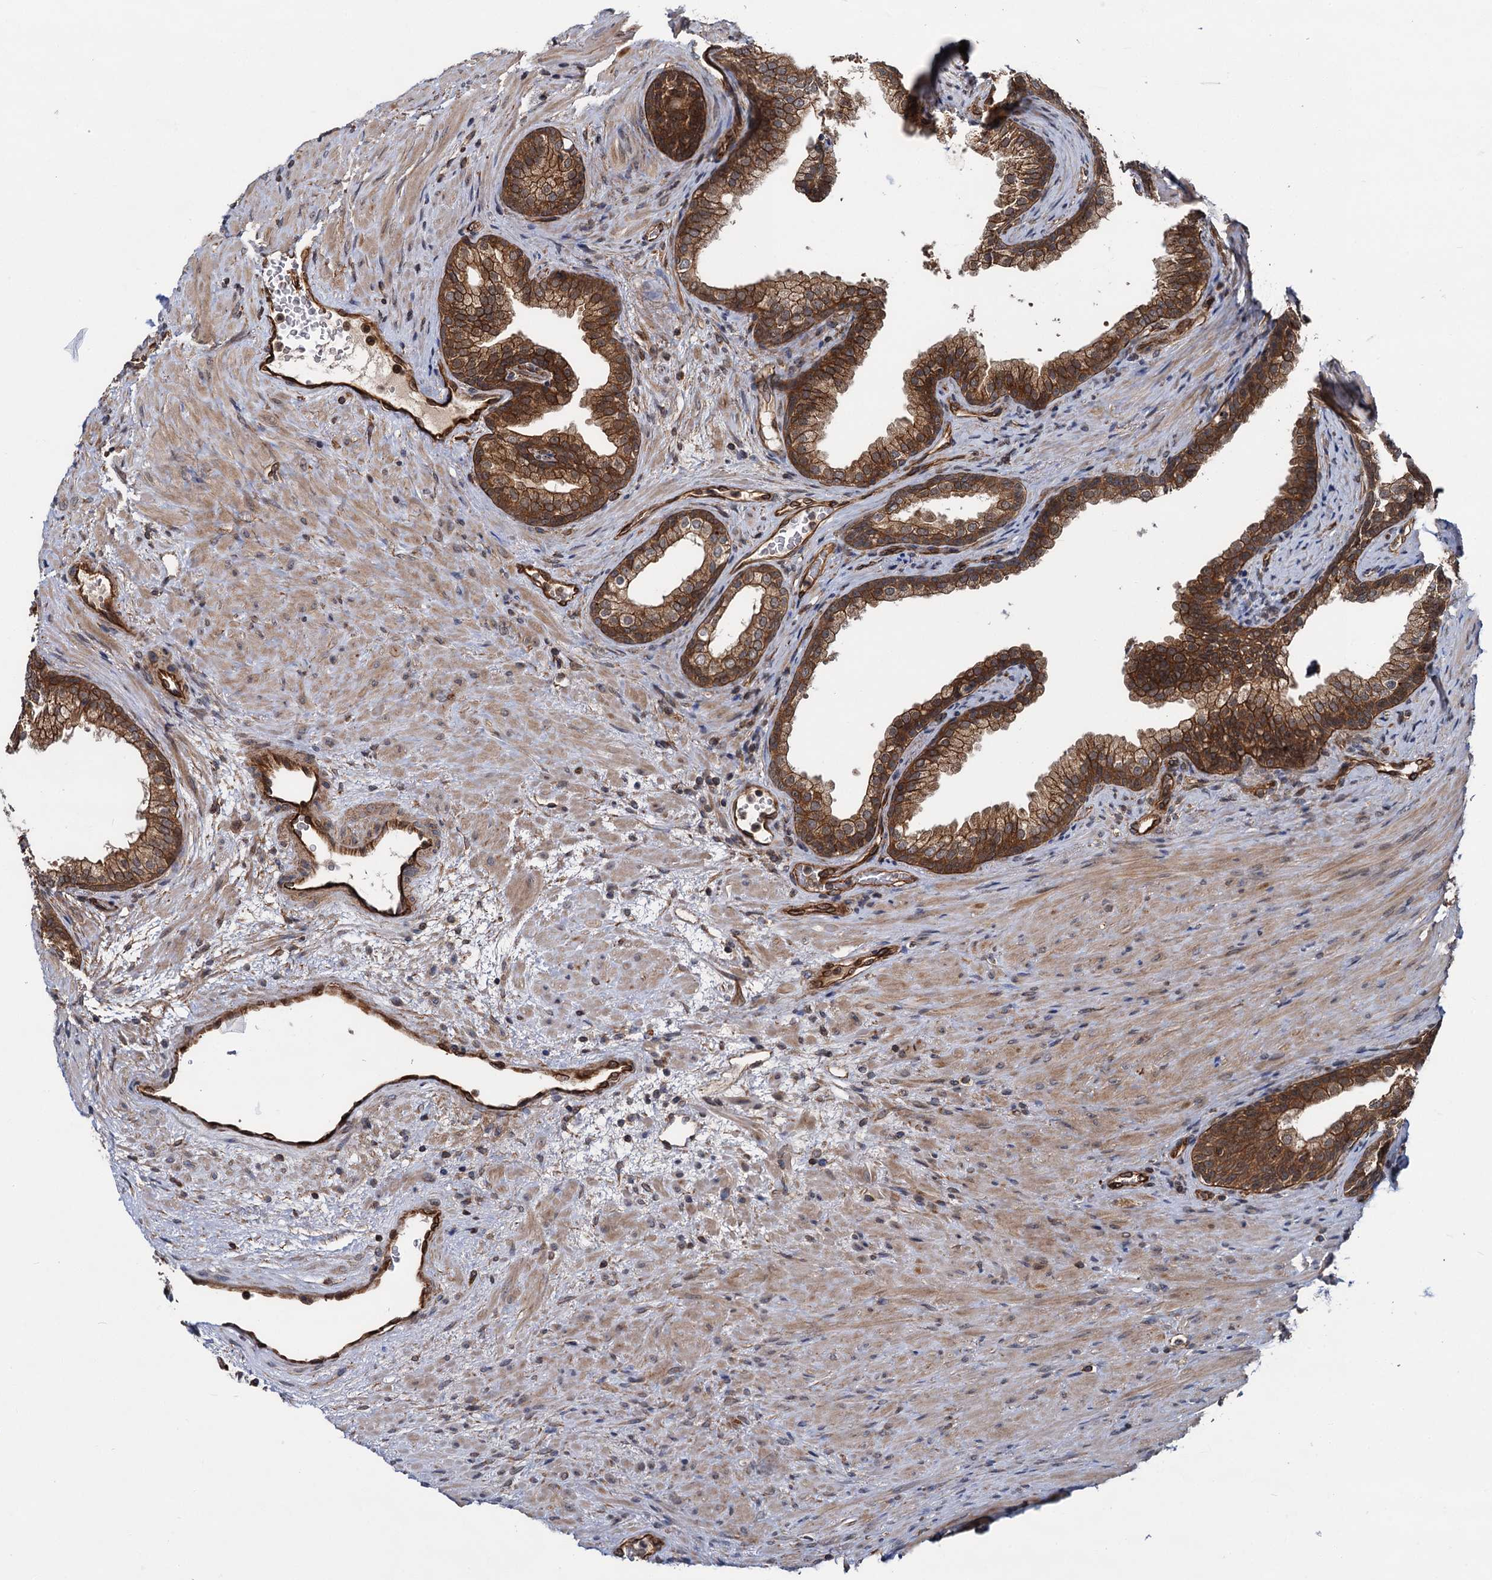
{"staining": {"intensity": "strong", "quantity": ">75%", "location": "cytoplasmic/membranous"}, "tissue": "prostate", "cell_type": "Glandular cells", "image_type": "normal", "snomed": [{"axis": "morphology", "description": "Normal tissue, NOS"}, {"axis": "topography", "description": "Prostate"}], "caption": "Immunohistochemistry (IHC) staining of benign prostate, which reveals high levels of strong cytoplasmic/membranous staining in approximately >75% of glandular cells indicating strong cytoplasmic/membranous protein expression. The staining was performed using DAB (brown) for protein detection and nuclei were counterstained in hematoxylin (blue).", "gene": "ZFYVE19", "patient": {"sex": "male", "age": 76}}